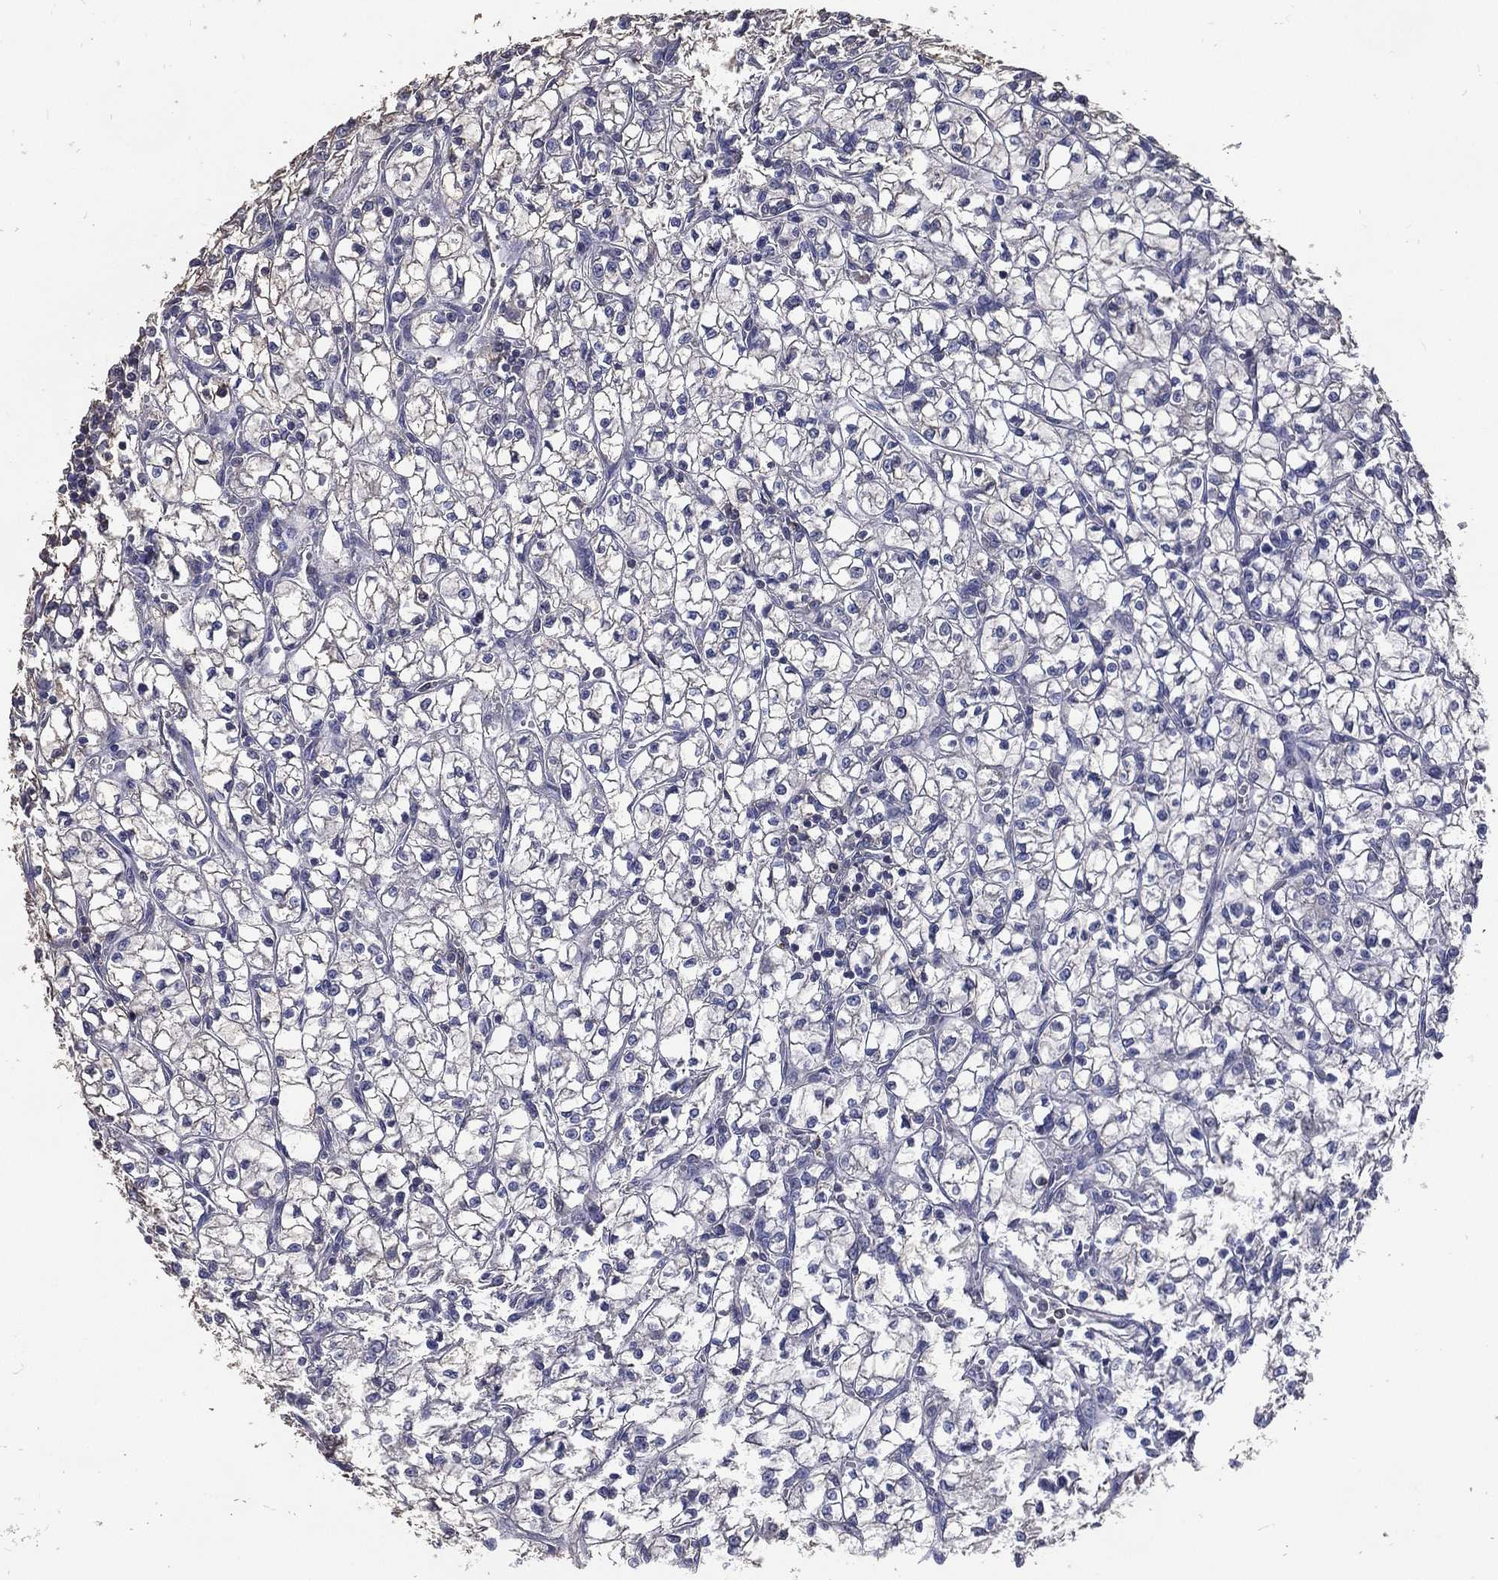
{"staining": {"intensity": "negative", "quantity": "none", "location": "none"}, "tissue": "renal cancer", "cell_type": "Tumor cells", "image_type": "cancer", "snomed": [{"axis": "morphology", "description": "Adenocarcinoma, NOS"}, {"axis": "topography", "description": "Kidney"}], "caption": "IHC of renal cancer (adenocarcinoma) displays no staining in tumor cells. (DAB (3,3'-diaminobenzidine) immunohistochemistry (IHC) with hematoxylin counter stain).", "gene": "SERPINB2", "patient": {"sex": "female", "age": 64}}